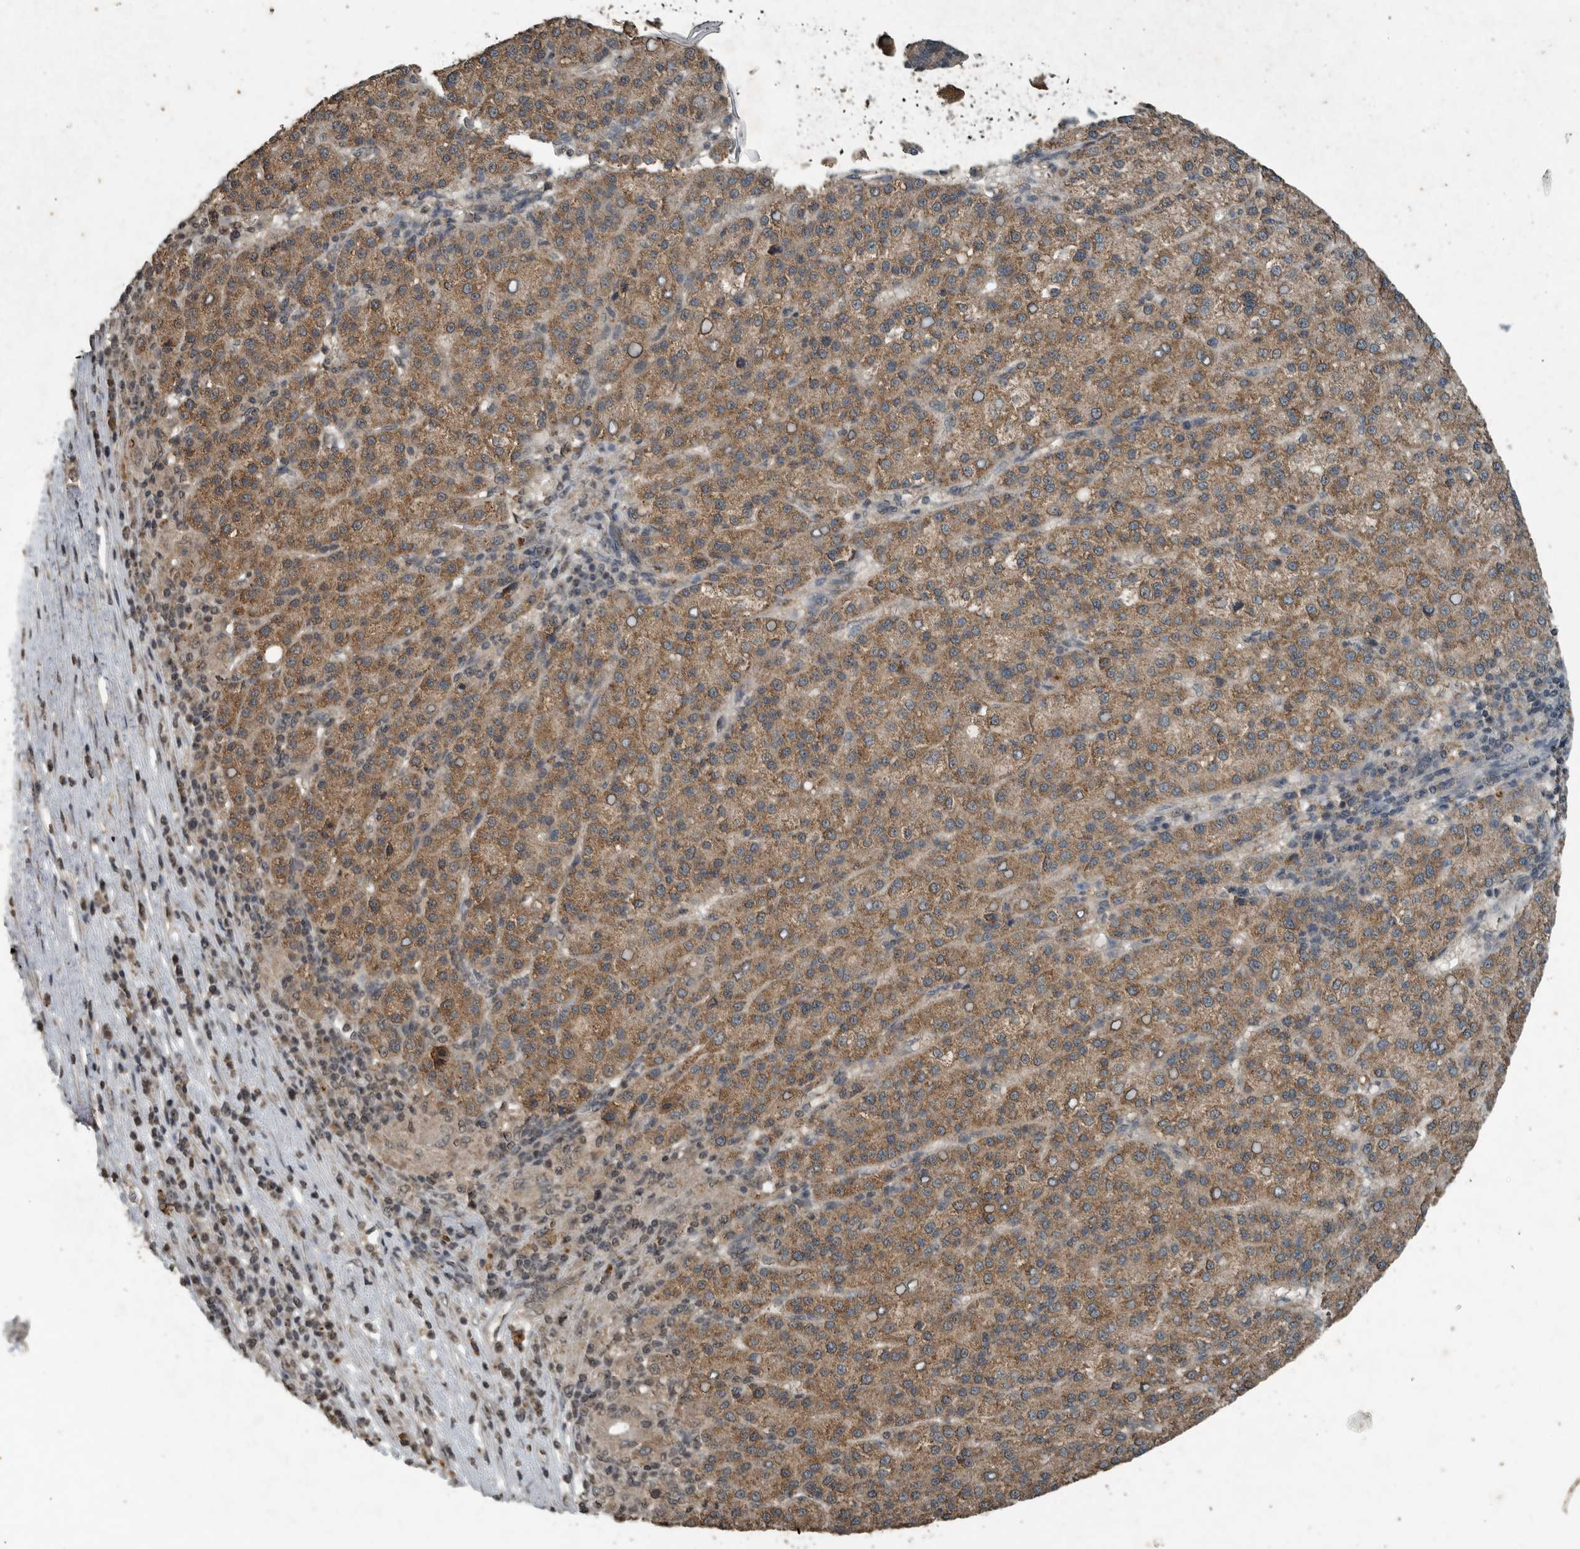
{"staining": {"intensity": "moderate", "quantity": ">75%", "location": "cytoplasmic/membranous"}, "tissue": "liver cancer", "cell_type": "Tumor cells", "image_type": "cancer", "snomed": [{"axis": "morphology", "description": "Carcinoma, Hepatocellular, NOS"}, {"axis": "topography", "description": "Liver"}], "caption": "Brown immunohistochemical staining in hepatocellular carcinoma (liver) exhibits moderate cytoplasmic/membranous positivity in approximately >75% of tumor cells.", "gene": "IL6ST", "patient": {"sex": "female", "age": 58}}